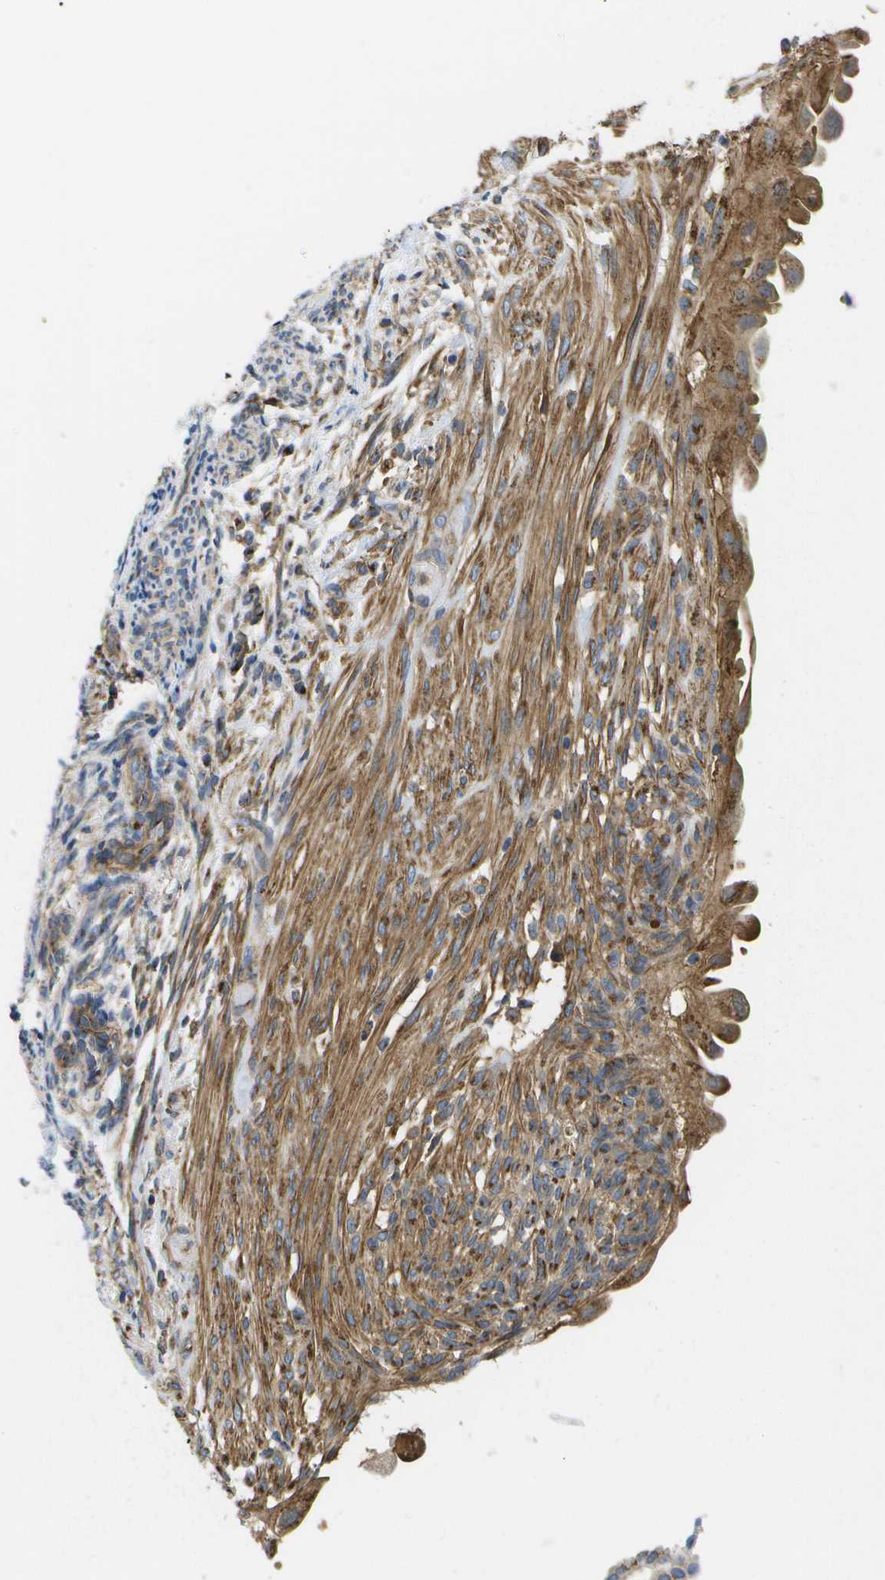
{"staining": {"intensity": "strong", "quantity": ">75%", "location": "cytoplasmic/membranous"}, "tissue": "endometrial cancer", "cell_type": "Tumor cells", "image_type": "cancer", "snomed": [{"axis": "morphology", "description": "Adenocarcinoma, NOS"}, {"axis": "topography", "description": "Endometrium"}], "caption": "Endometrial adenocarcinoma was stained to show a protein in brown. There is high levels of strong cytoplasmic/membranous positivity in approximately >75% of tumor cells.", "gene": "BST2", "patient": {"sex": "female", "age": 58}}